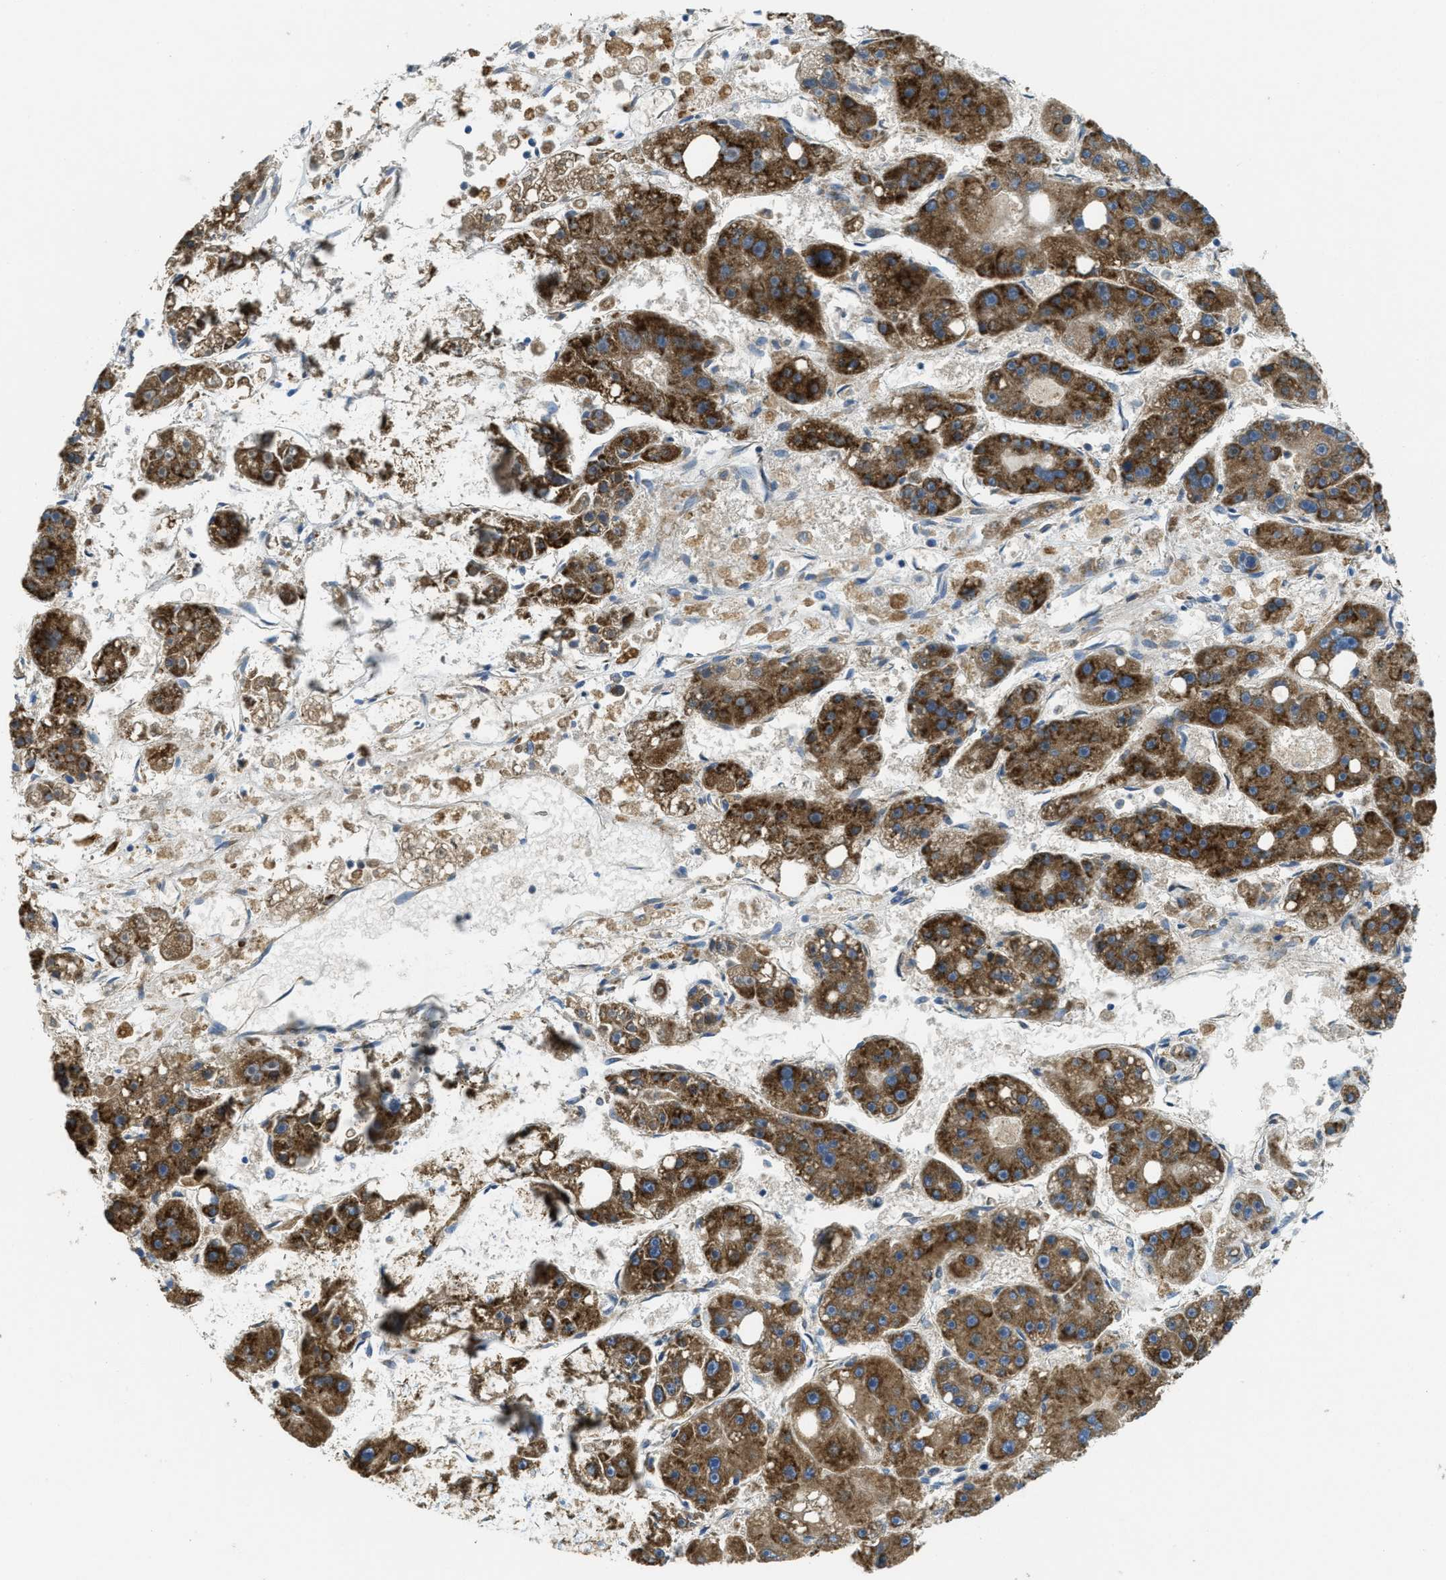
{"staining": {"intensity": "strong", "quantity": ">75%", "location": "cytoplasmic/membranous"}, "tissue": "liver cancer", "cell_type": "Tumor cells", "image_type": "cancer", "snomed": [{"axis": "morphology", "description": "Carcinoma, Hepatocellular, NOS"}, {"axis": "topography", "description": "Liver"}], "caption": "Brown immunohistochemical staining in liver cancer displays strong cytoplasmic/membranous staining in about >75% of tumor cells.", "gene": "SSR1", "patient": {"sex": "female", "age": 61}}